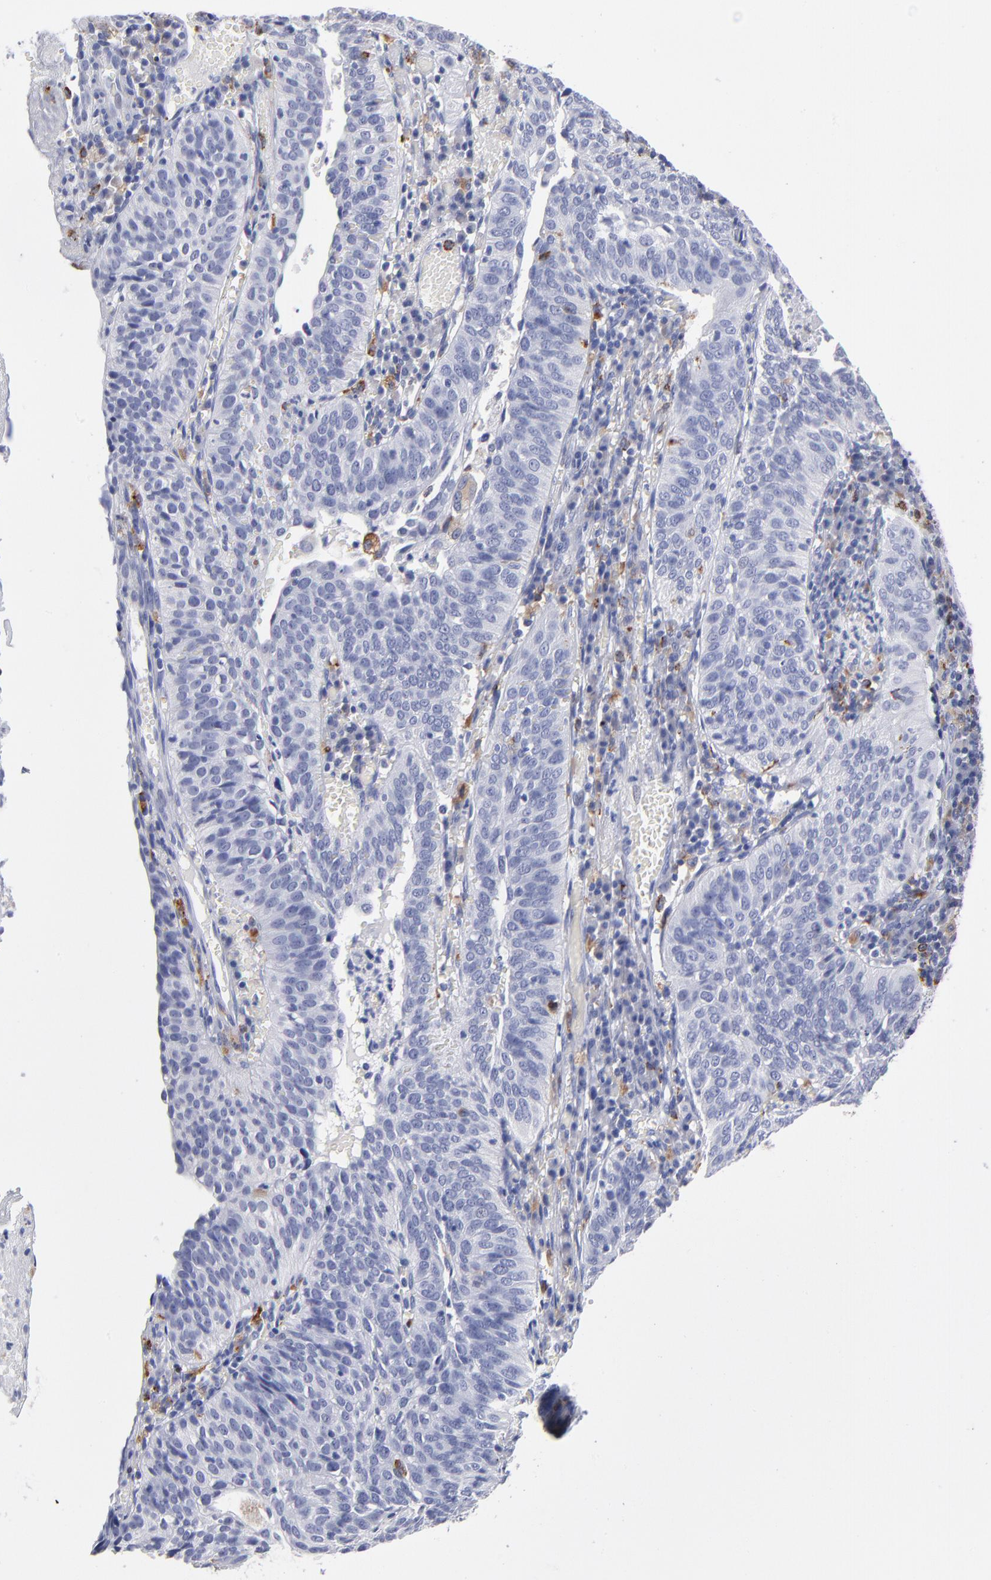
{"staining": {"intensity": "negative", "quantity": "none", "location": "none"}, "tissue": "cervical cancer", "cell_type": "Tumor cells", "image_type": "cancer", "snomed": [{"axis": "morphology", "description": "Squamous cell carcinoma, NOS"}, {"axis": "topography", "description": "Cervix"}], "caption": "Immunohistochemistry photomicrograph of neoplastic tissue: human cervical squamous cell carcinoma stained with DAB demonstrates no significant protein positivity in tumor cells. Nuclei are stained in blue.", "gene": "CD180", "patient": {"sex": "female", "age": 39}}